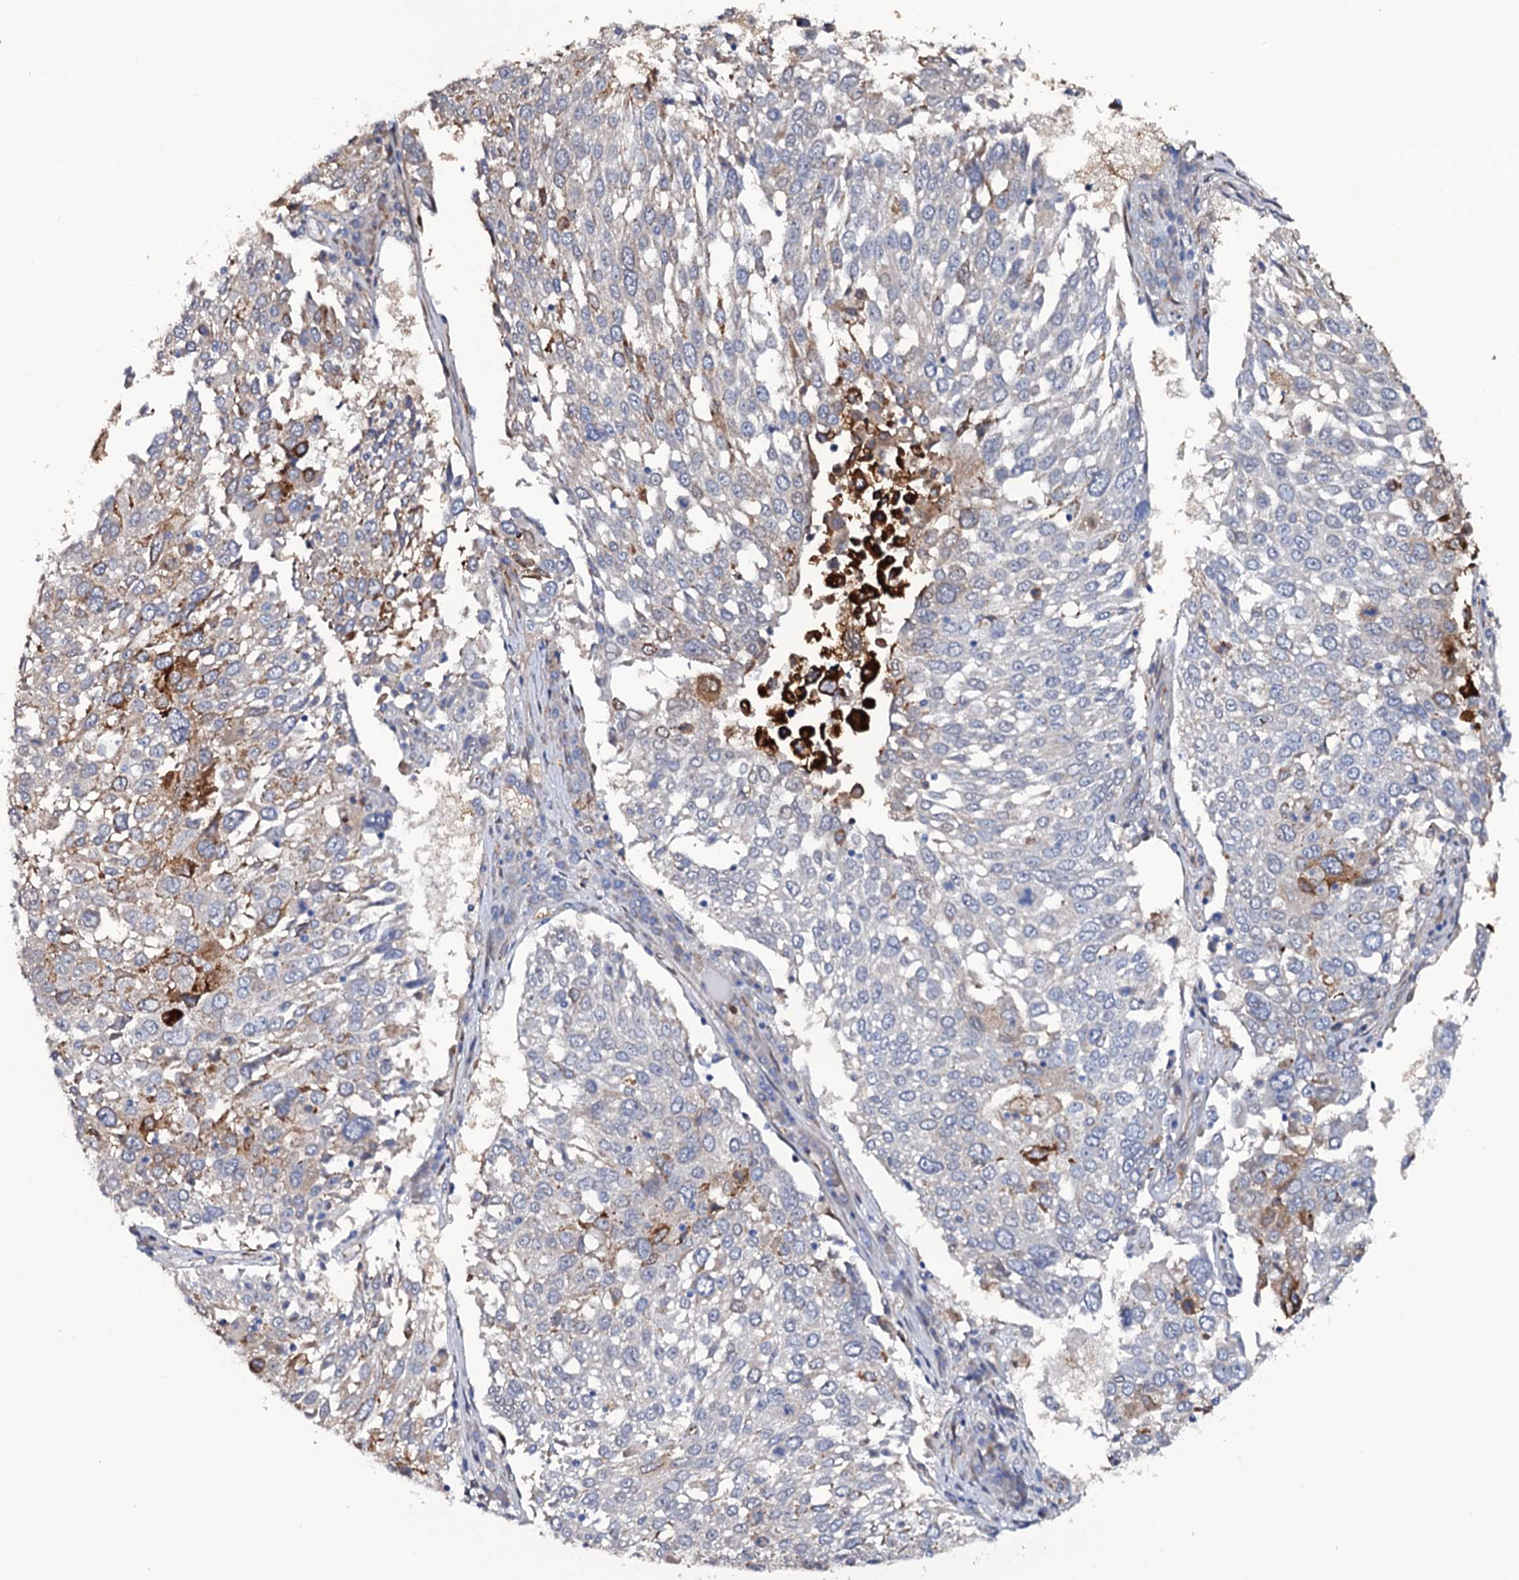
{"staining": {"intensity": "moderate", "quantity": "<25%", "location": "cytoplasmic/membranous"}, "tissue": "lung cancer", "cell_type": "Tumor cells", "image_type": "cancer", "snomed": [{"axis": "morphology", "description": "Squamous cell carcinoma, NOS"}, {"axis": "topography", "description": "Lung"}], "caption": "A high-resolution histopathology image shows IHC staining of lung cancer, which displays moderate cytoplasmic/membranous positivity in about <25% of tumor cells. The staining was performed using DAB (3,3'-diaminobenzidine) to visualize the protein expression in brown, while the nuclei were stained in blue with hematoxylin (Magnification: 20x).", "gene": "TTC23", "patient": {"sex": "male", "age": 65}}